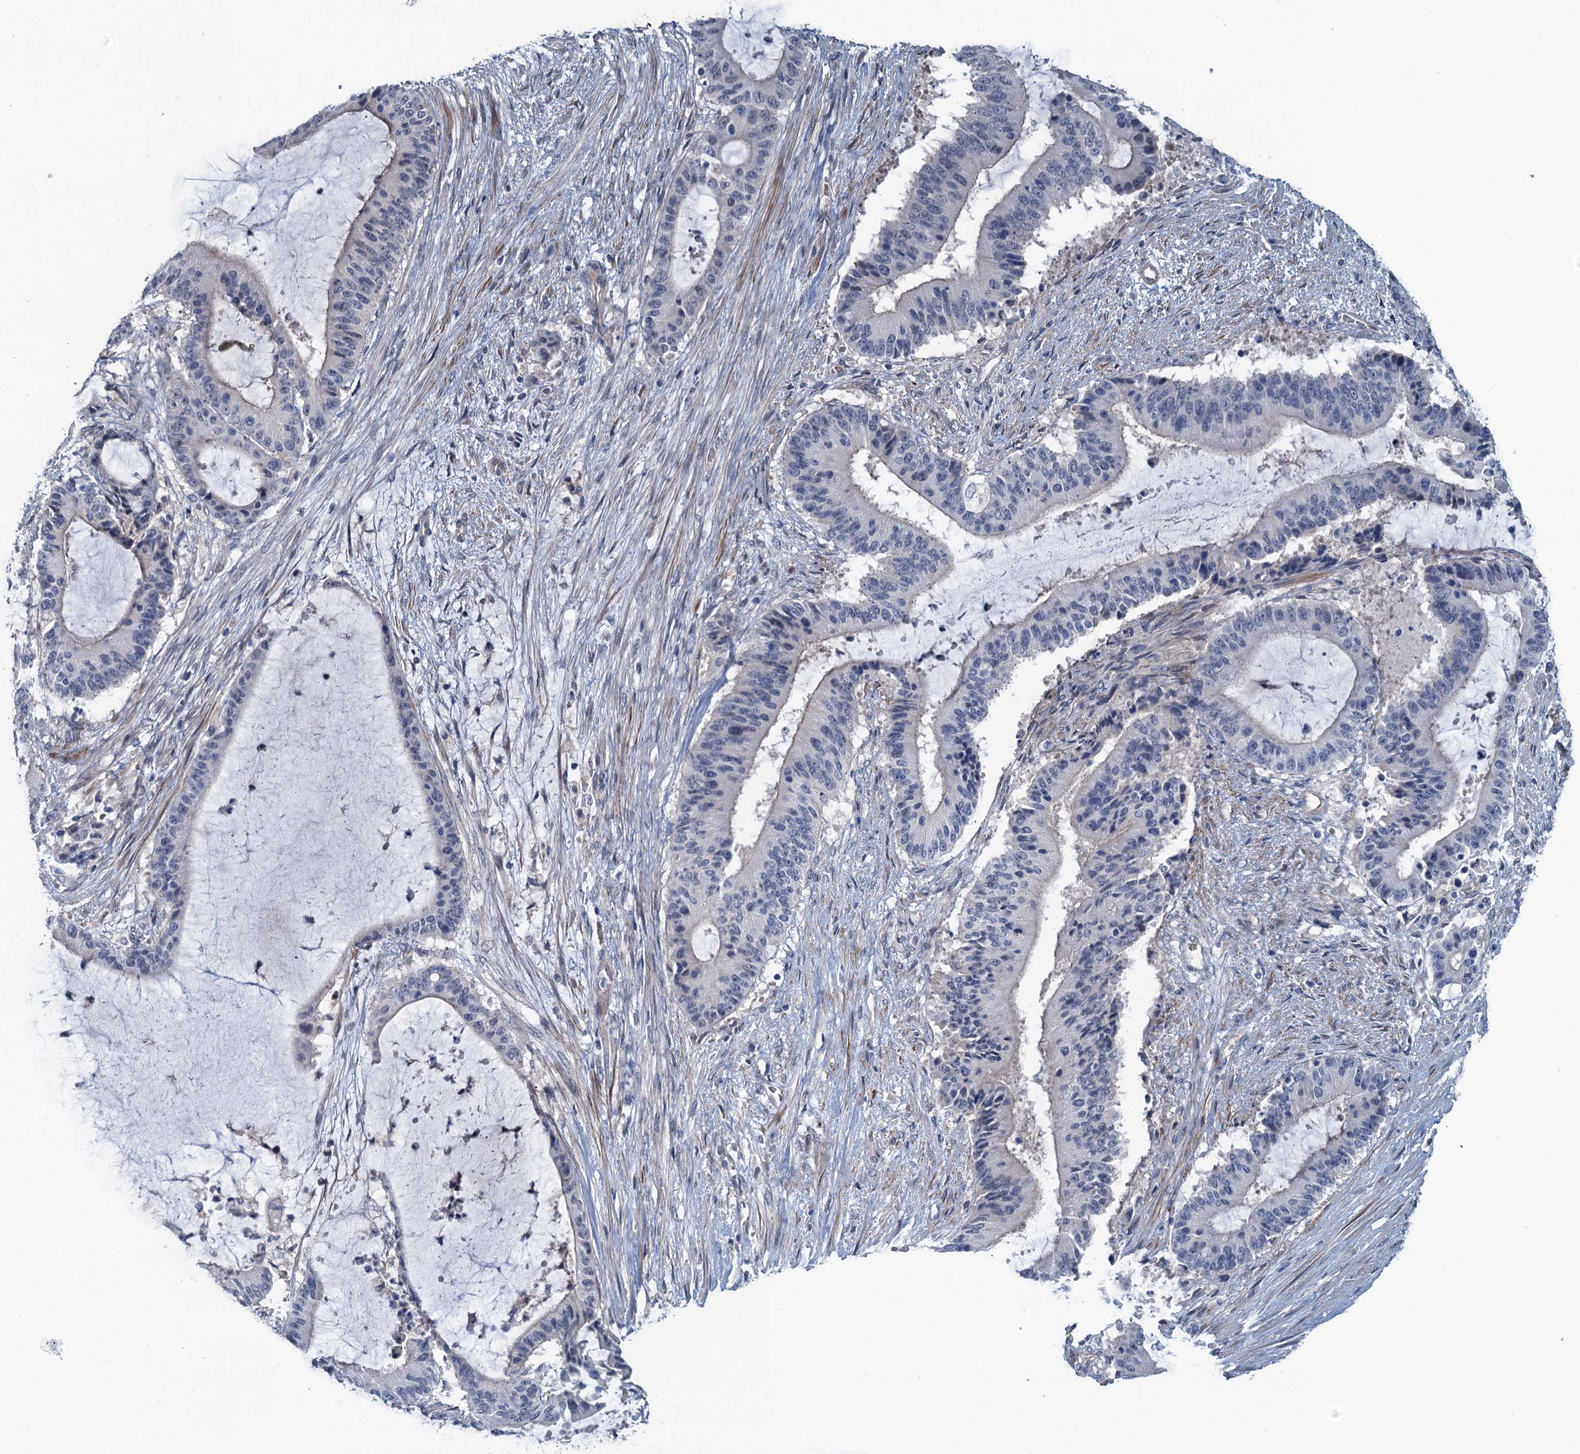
{"staining": {"intensity": "negative", "quantity": "none", "location": "none"}, "tissue": "liver cancer", "cell_type": "Tumor cells", "image_type": "cancer", "snomed": [{"axis": "morphology", "description": "Normal tissue, NOS"}, {"axis": "morphology", "description": "Cholangiocarcinoma"}, {"axis": "topography", "description": "Liver"}, {"axis": "topography", "description": "Peripheral nerve tissue"}], "caption": "High magnification brightfield microscopy of liver cholangiocarcinoma stained with DAB (3,3'-diaminobenzidine) (brown) and counterstained with hematoxylin (blue): tumor cells show no significant staining.", "gene": "MYO16", "patient": {"sex": "female", "age": 73}}